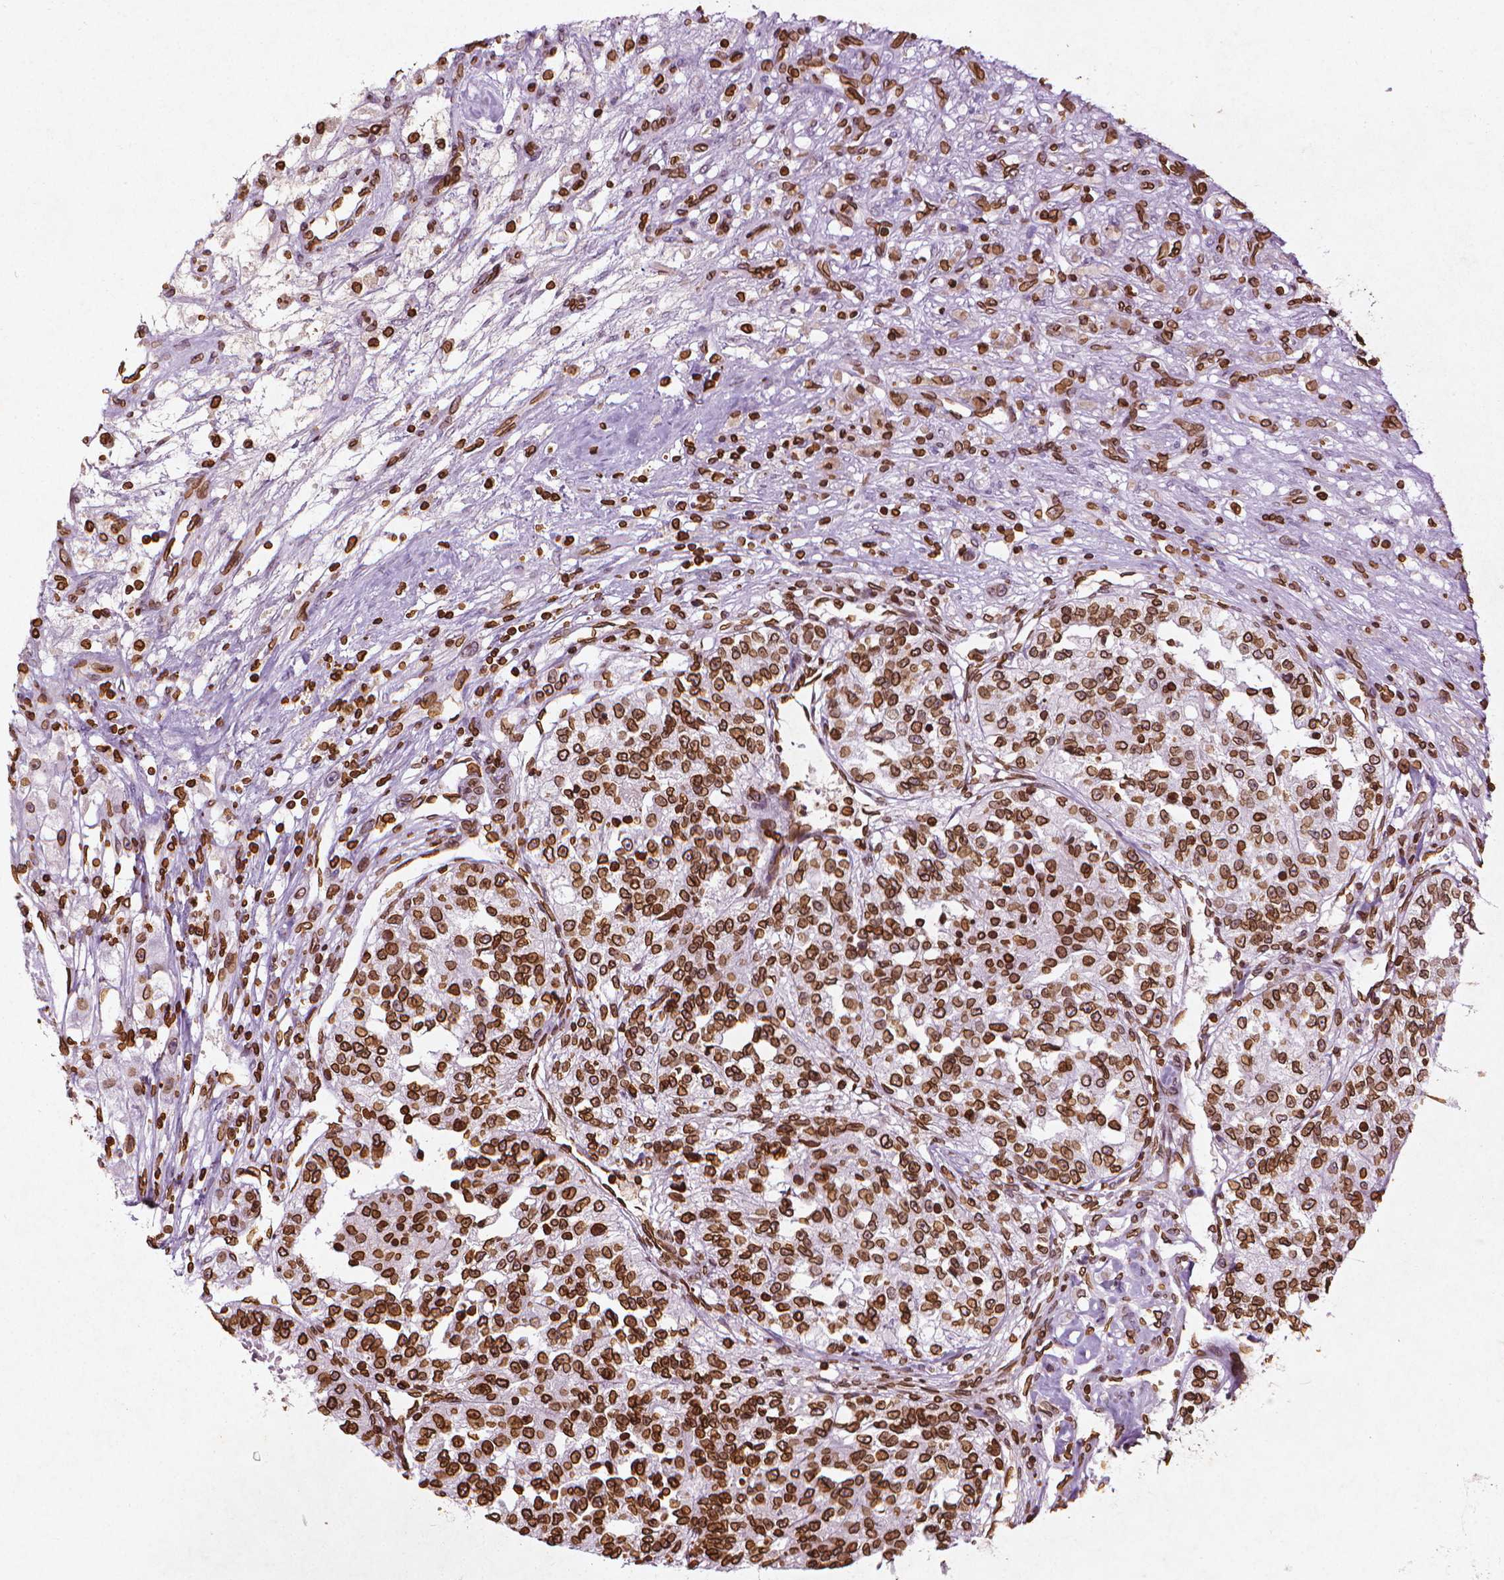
{"staining": {"intensity": "strong", "quantity": ">75%", "location": "cytoplasmic/membranous,nuclear"}, "tissue": "renal cancer", "cell_type": "Tumor cells", "image_type": "cancer", "snomed": [{"axis": "morphology", "description": "Adenocarcinoma, NOS"}, {"axis": "topography", "description": "Kidney"}], "caption": "About >75% of tumor cells in human renal cancer demonstrate strong cytoplasmic/membranous and nuclear protein staining as visualized by brown immunohistochemical staining.", "gene": "LMNB1", "patient": {"sex": "female", "age": 63}}